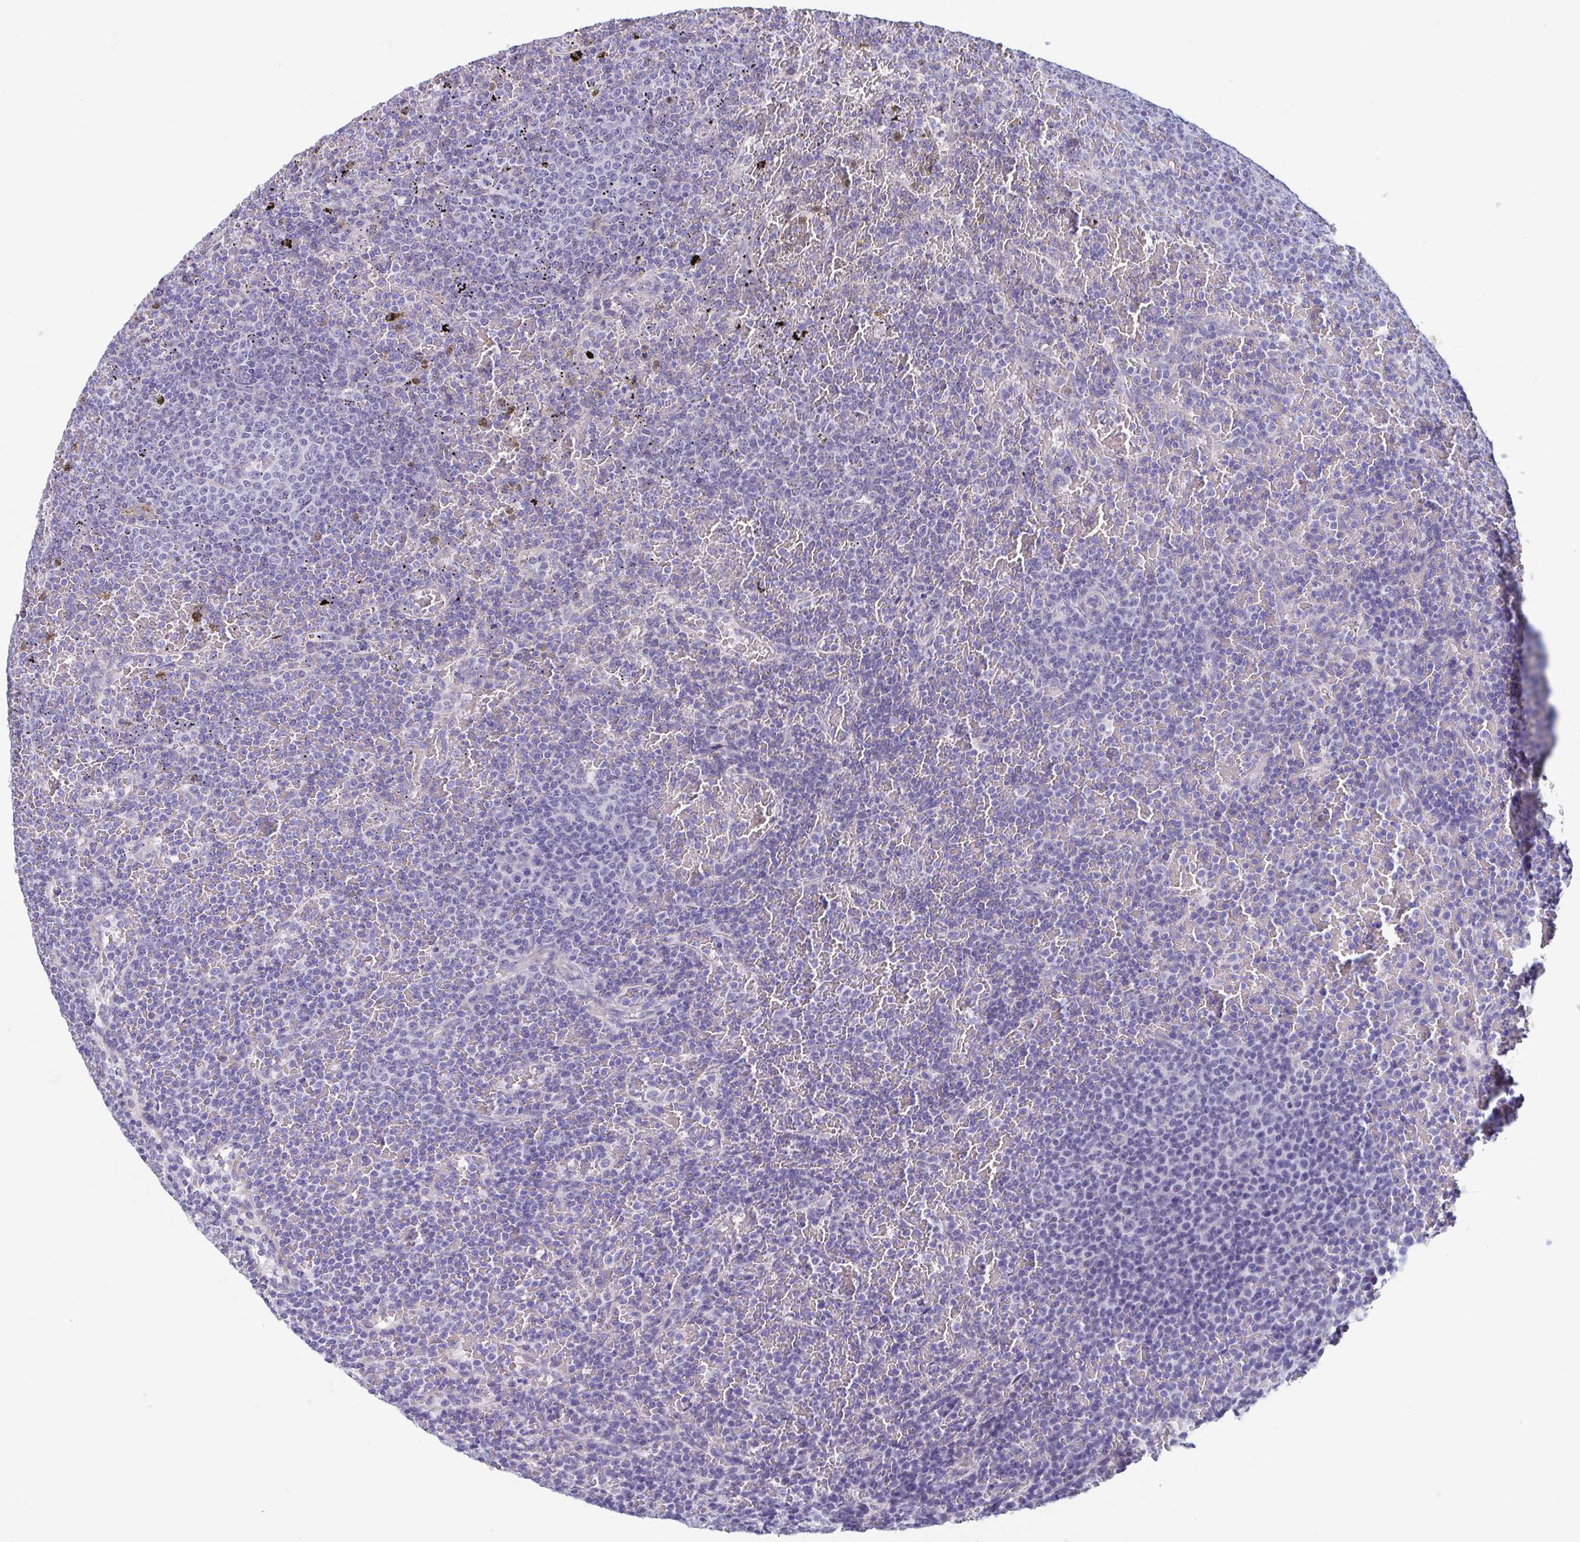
{"staining": {"intensity": "negative", "quantity": "none", "location": "none"}, "tissue": "lymphoma", "cell_type": "Tumor cells", "image_type": "cancer", "snomed": [{"axis": "morphology", "description": "Malignant lymphoma, non-Hodgkin's type, Low grade"}, {"axis": "topography", "description": "Spleen"}], "caption": "This is an IHC image of human lymphoma. There is no staining in tumor cells.", "gene": "MORC4", "patient": {"sex": "female", "age": 77}}